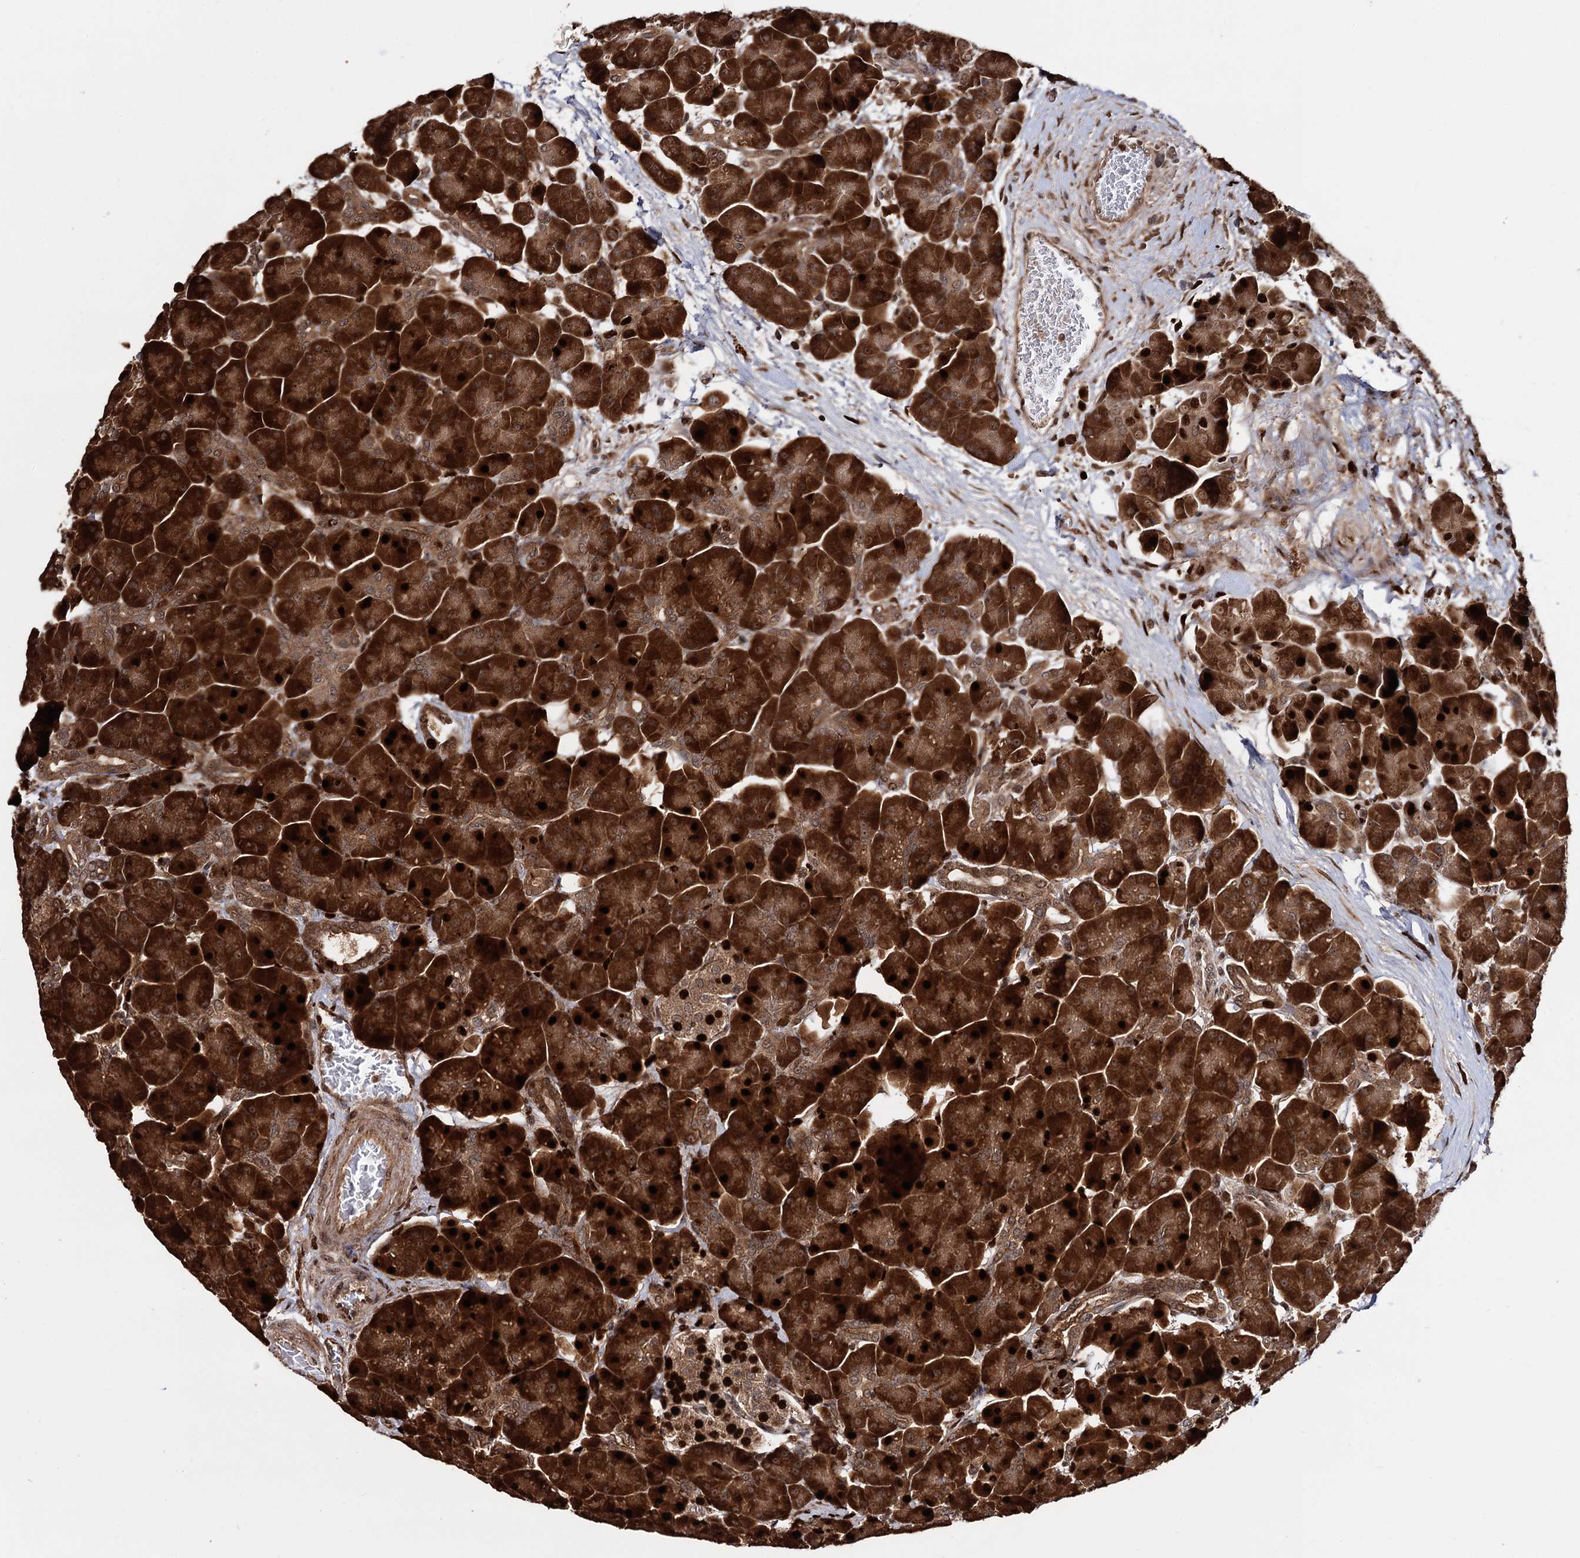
{"staining": {"intensity": "strong", "quantity": ">75%", "location": "cytoplasmic/membranous,nuclear"}, "tissue": "pancreas", "cell_type": "Exocrine glandular cells", "image_type": "normal", "snomed": [{"axis": "morphology", "description": "Normal tissue, NOS"}, {"axis": "topography", "description": "Pancreas"}], "caption": "A high-resolution micrograph shows IHC staining of benign pancreas, which displays strong cytoplasmic/membranous,nuclear staining in about >75% of exocrine glandular cells.", "gene": "PIGB", "patient": {"sex": "male", "age": 66}}